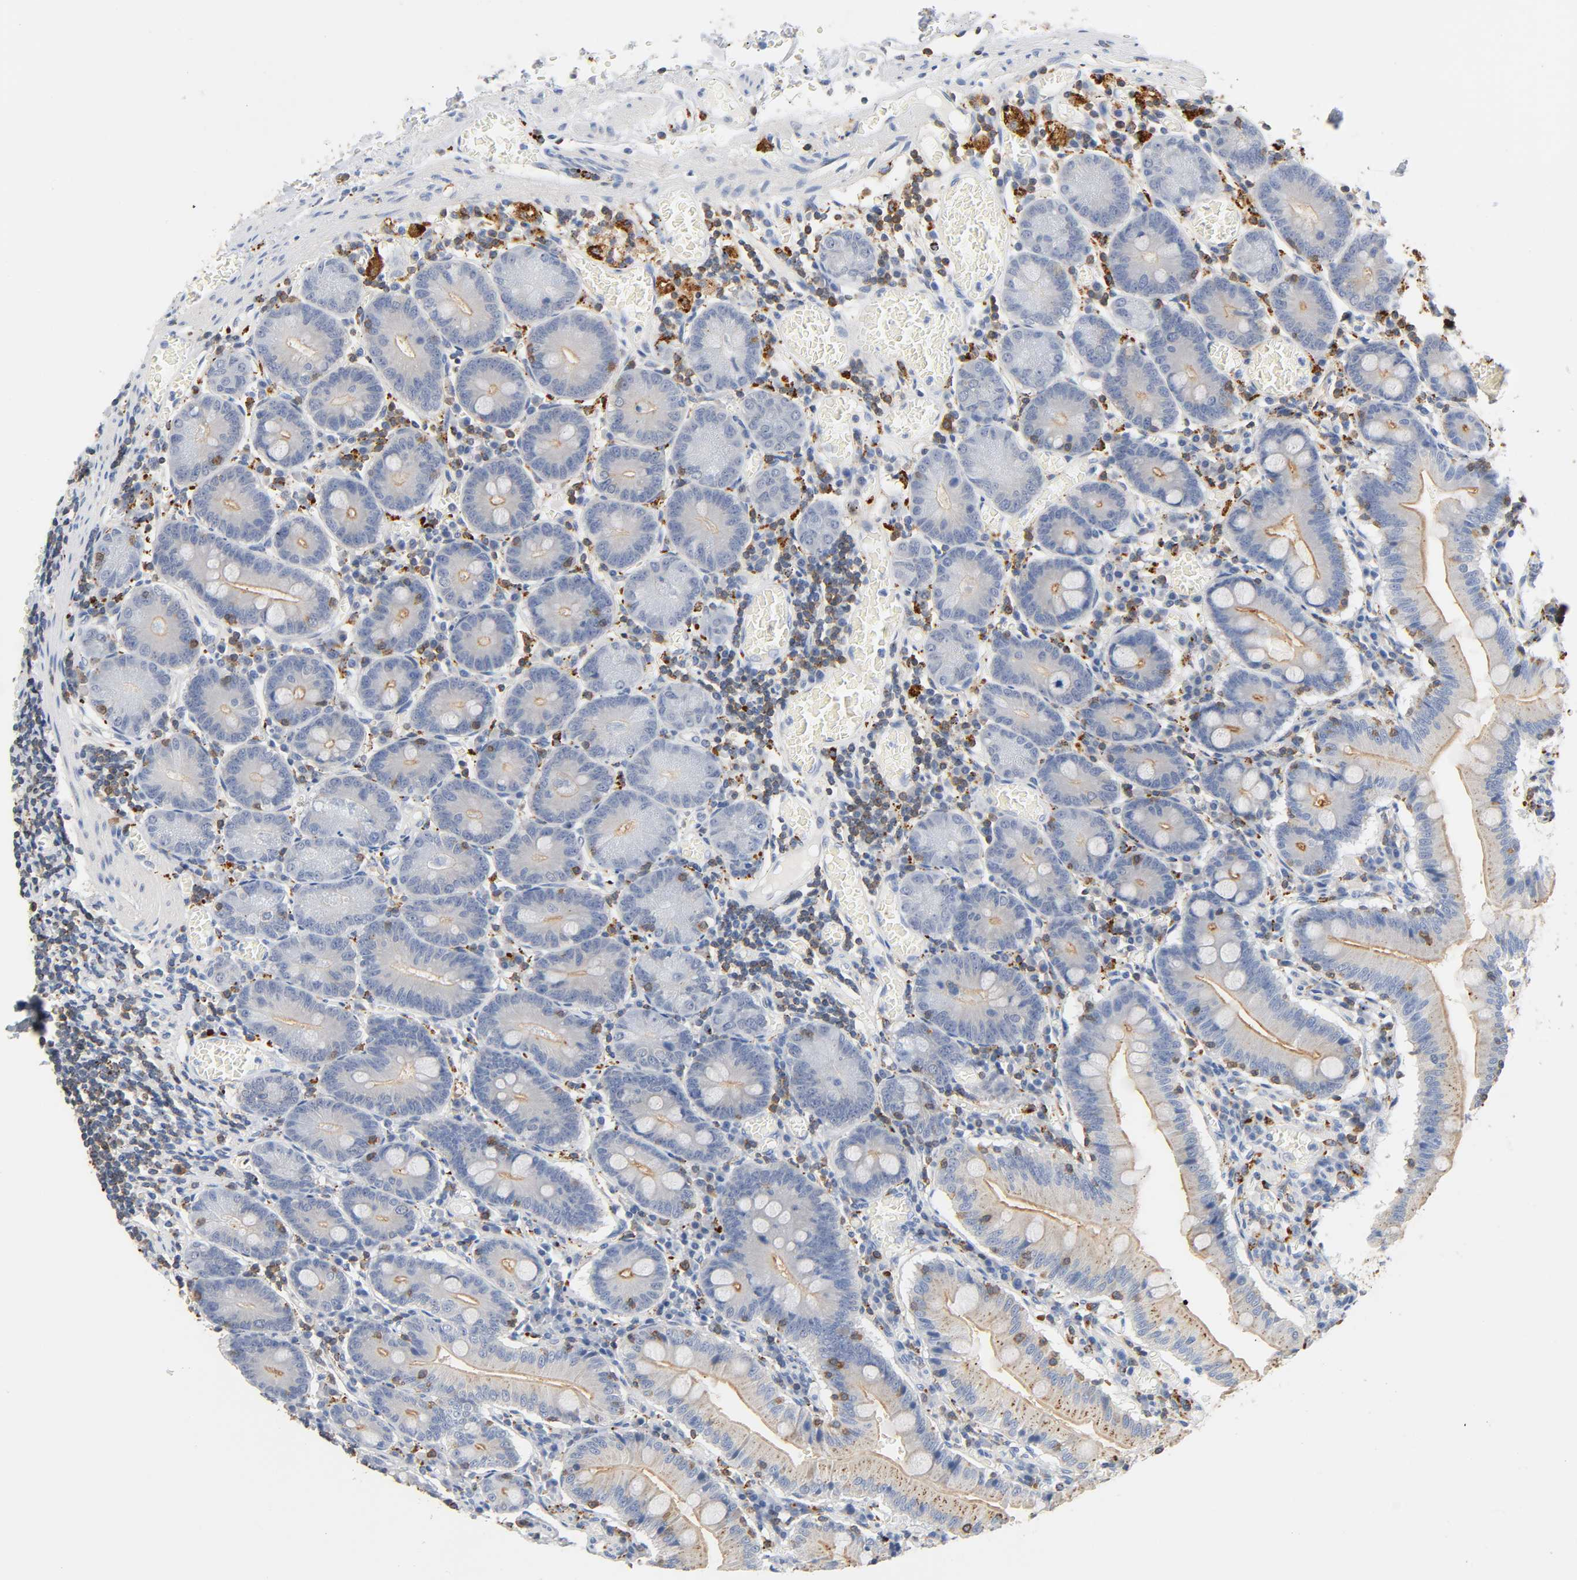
{"staining": {"intensity": "moderate", "quantity": "25%-75%", "location": "cytoplasmic/membranous"}, "tissue": "small intestine", "cell_type": "Glandular cells", "image_type": "normal", "snomed": [{"axis": "morphology", "description": "Normal tissue, NOS"}, {"axis": "topography", "description": "Small intestine"}], "caption": "An IHC image of benign tissue is shown. Protein staining in brown highlights moderate cytoplasmic/membranous positivity in small intestine within glandular cells. (DAB (3,3'-diaminobenzidine) IHC with brightfield microscopy, high magnification).", "gene": "UCKL1", "patient": {"sex": "male", "age": 71}}